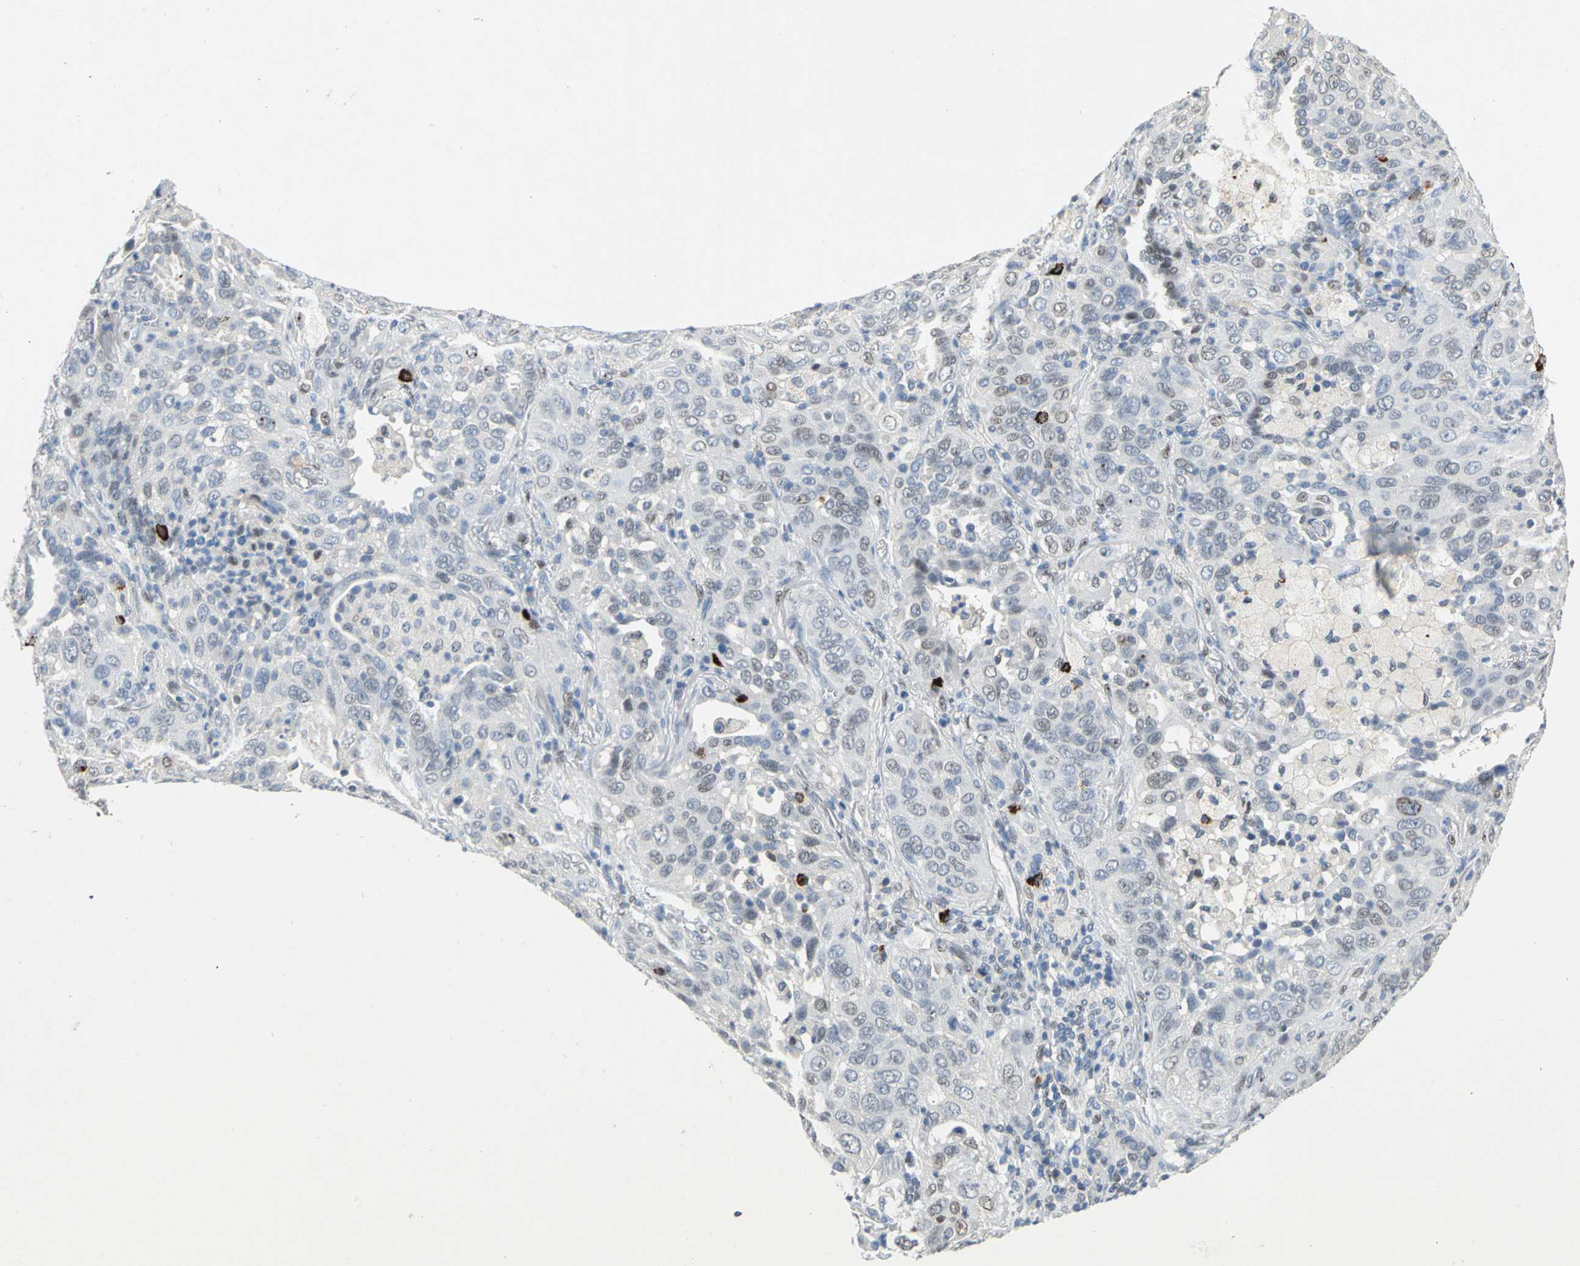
{"staining": {"intensity": "moderate", "quantity": "25%-75%", "location": "nuclear"}, "tissue": "lung cancer", "cell_type": "Tumor cells", "image_type": "cancer", "snomed": [{"axis": "morphology", "description": "Squamous cell carcinoma, NOS"}, {"axis": "topography", "description": "Lung"}], "caption": "Immunohistochemical staining of human lung squamous cell carcinoma demonstrates moderate nuclear protein positivity in approximately 25%-75% of tumor cells.", "gene": "NAB2", "patient": {"sex": "female", "age": 67}}